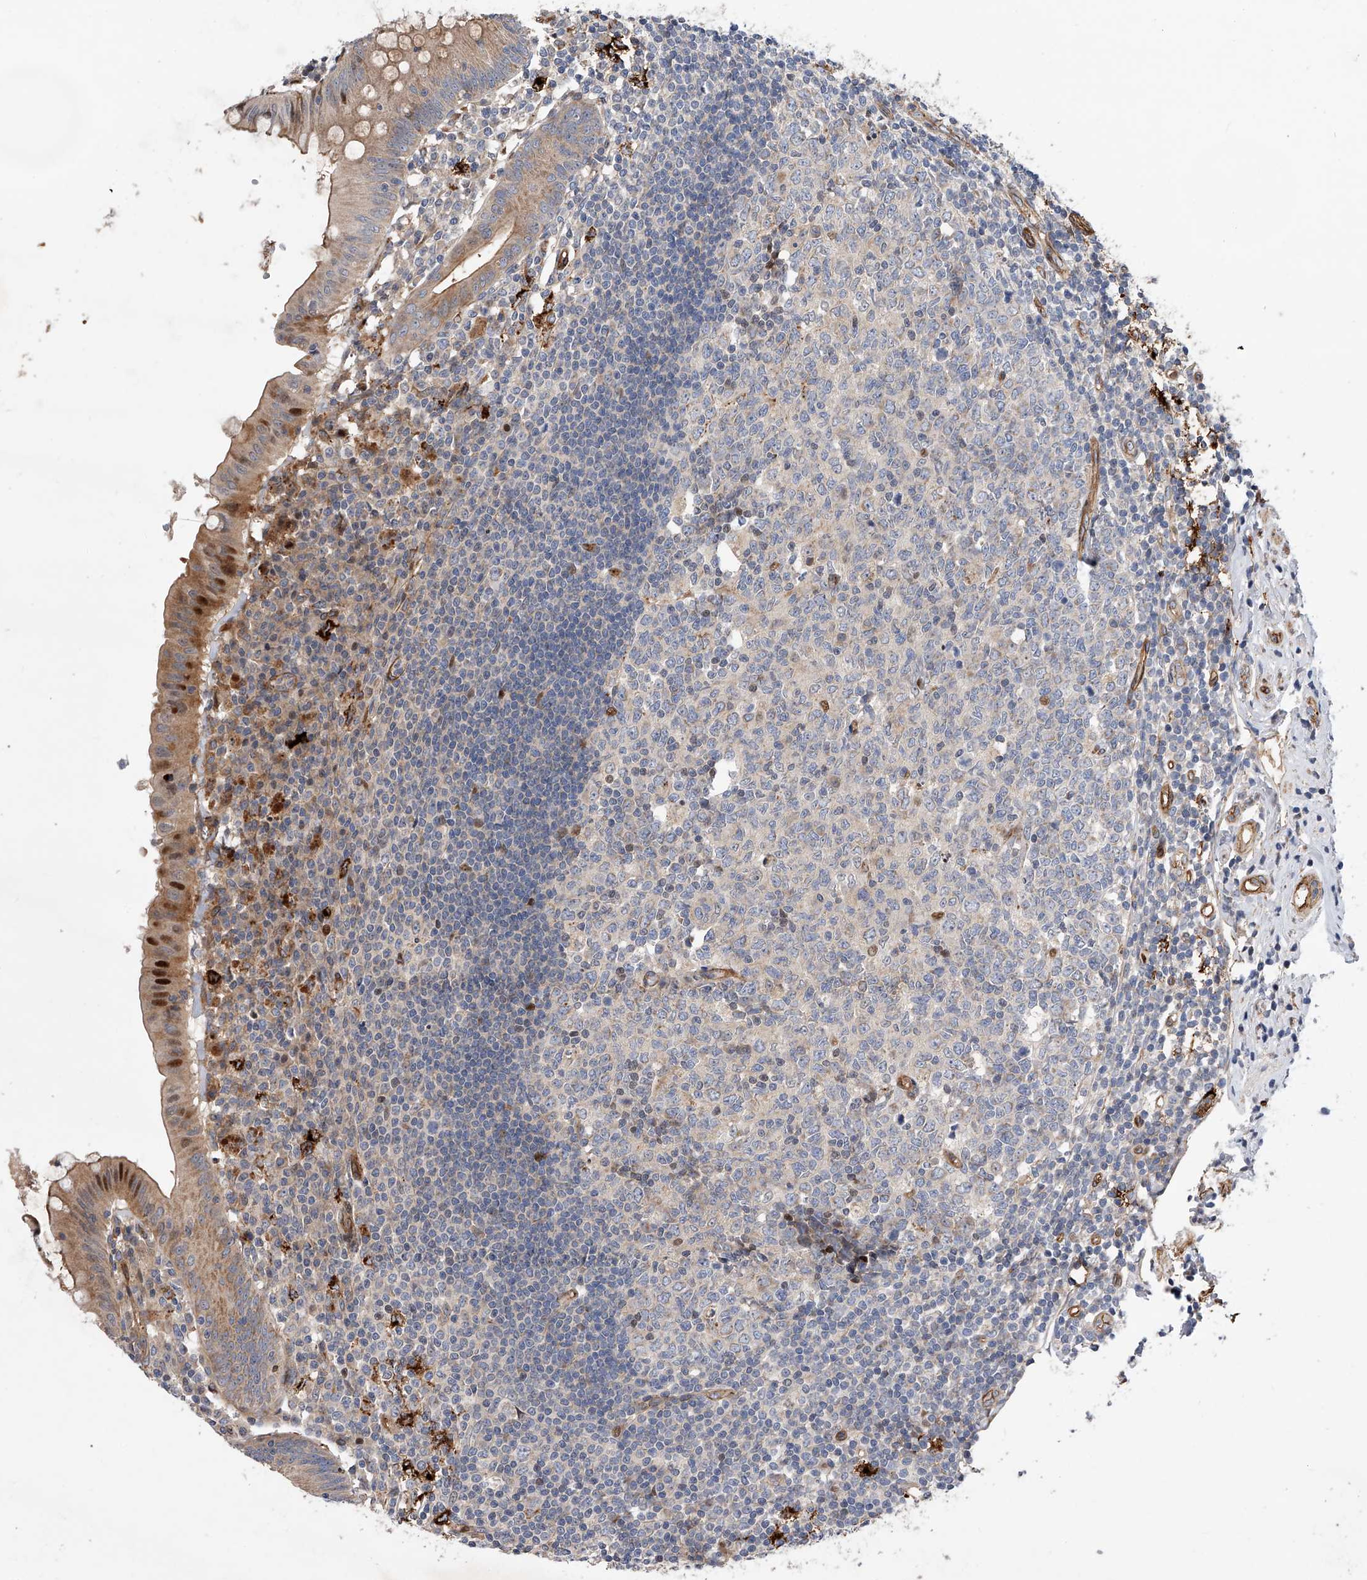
{"staining": {"intensity": "moderate", "quantity": "25%-75%", "location": "cytoplasmic/membranous,nuclear"}, "tissue": "appendix", "cell_type": "Glandular cells", "image_type": "normal", "snomed": [{"axis": "morphology", "description": "Normal tissue, NOS"}, {"axis": "topography", "description": "Appendix"}], "caption": "DAB (3,3'-diaminobenzidine) immunohistochemical staining of unremarkable human appendix reveals moderate cytoplasmic/membranous,nuclear protein expression in approximately 25%-75% of glandular cells.", "gene": "PDSS2", "patient": {"sex": "female", "age": 54}}